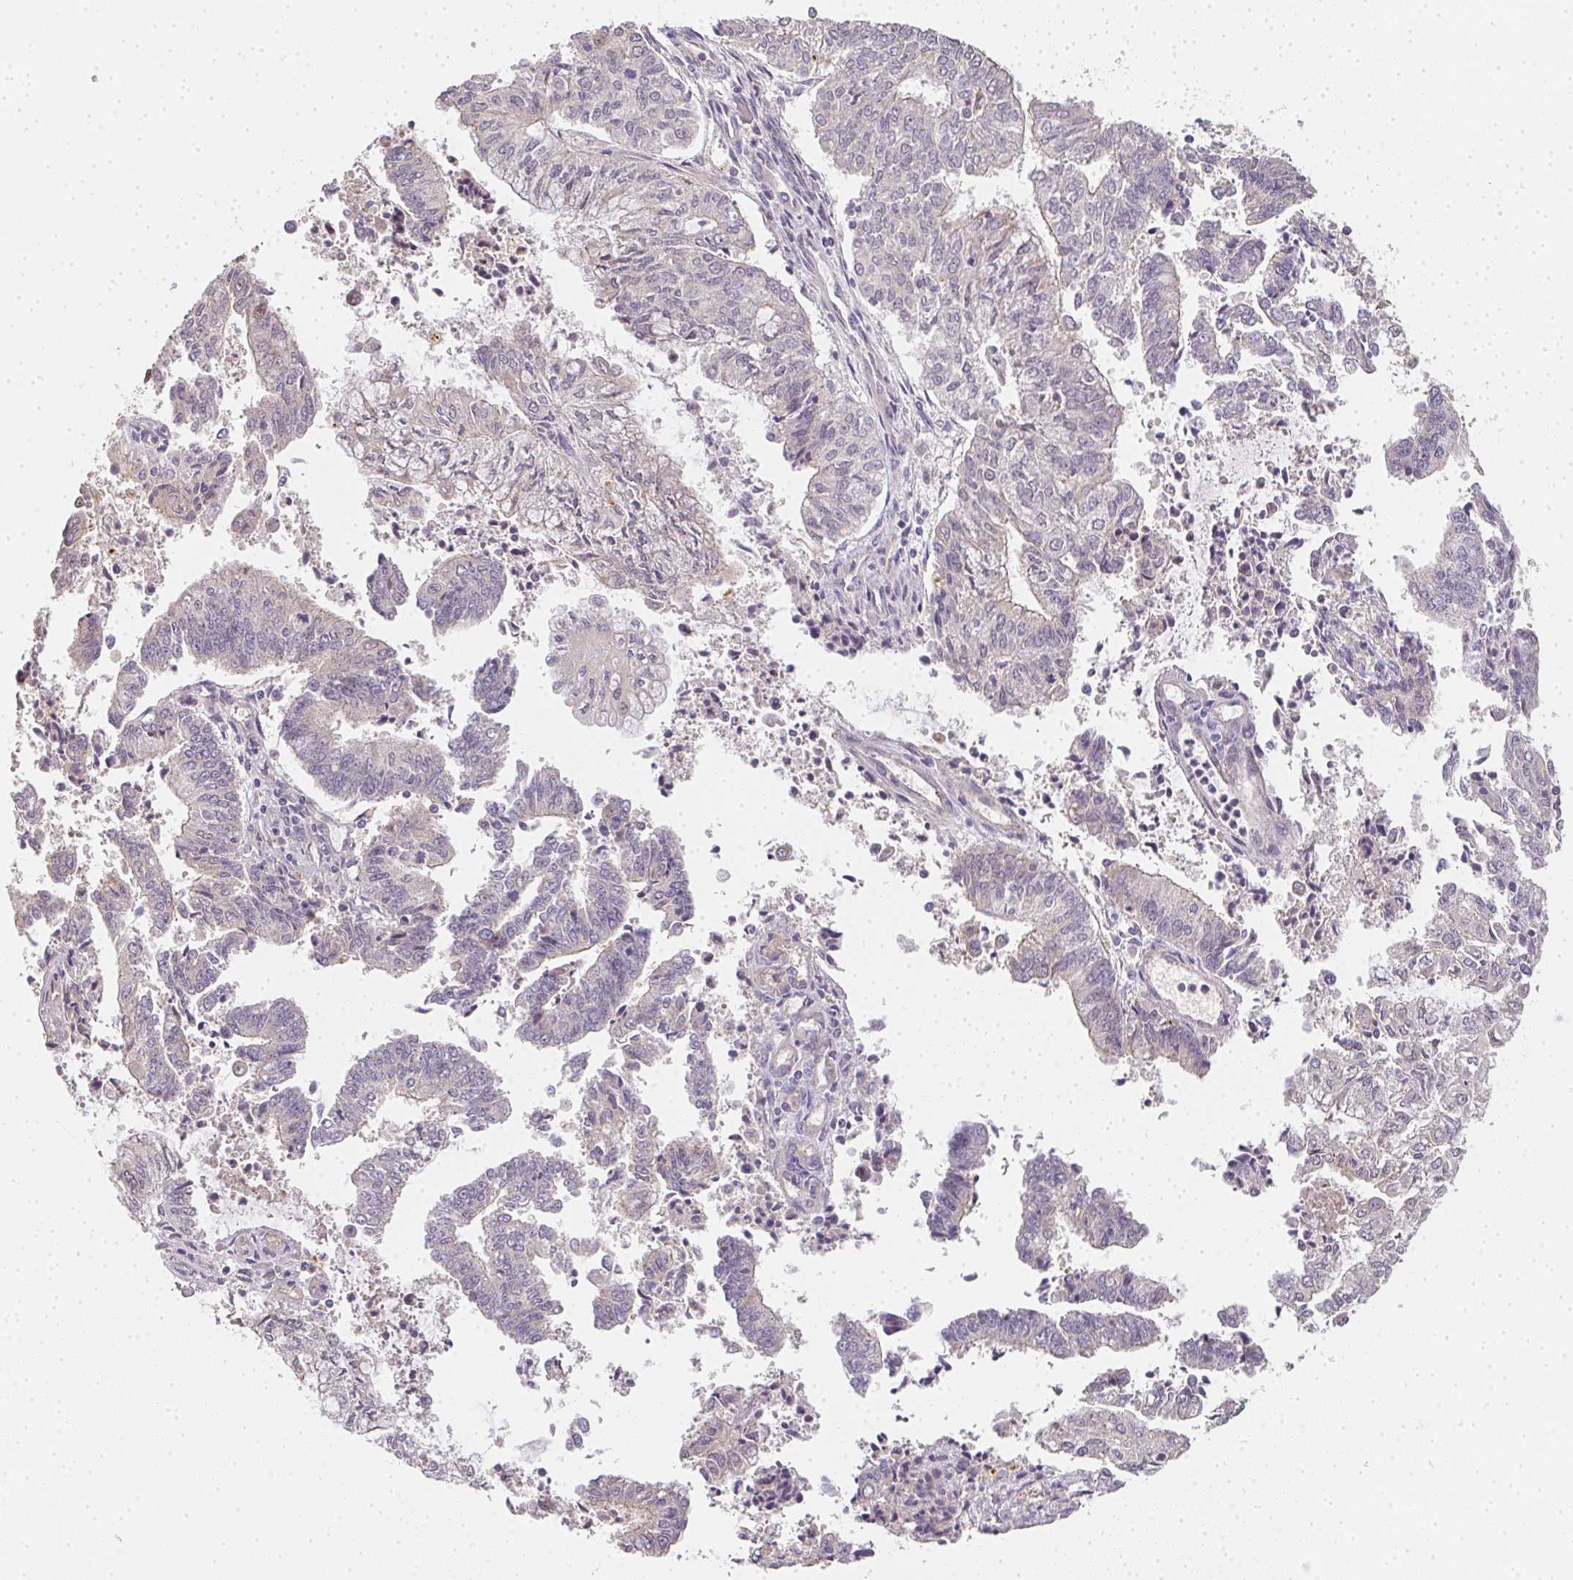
{"staining": {"intensity": "negative", "quantity": "none", "location": "none"}, "tissue": "endometrial cancer", "cell_type": "Tumor cells", "image_type": "cancer", "snomed": [{"axis": "morphology", "description": "Adenocarcinoma, NOS"}, {"axis": "topography", "description": "Endometrium"}], "caption": "Immunohistochemistry (IHC) image of neoplastic tissue: endometrial cancer stained with DAB reveals no significant protein staining in tumor cells.", "gene": "SLC35B3", "patient": {"sex": "female", "age": 61}}